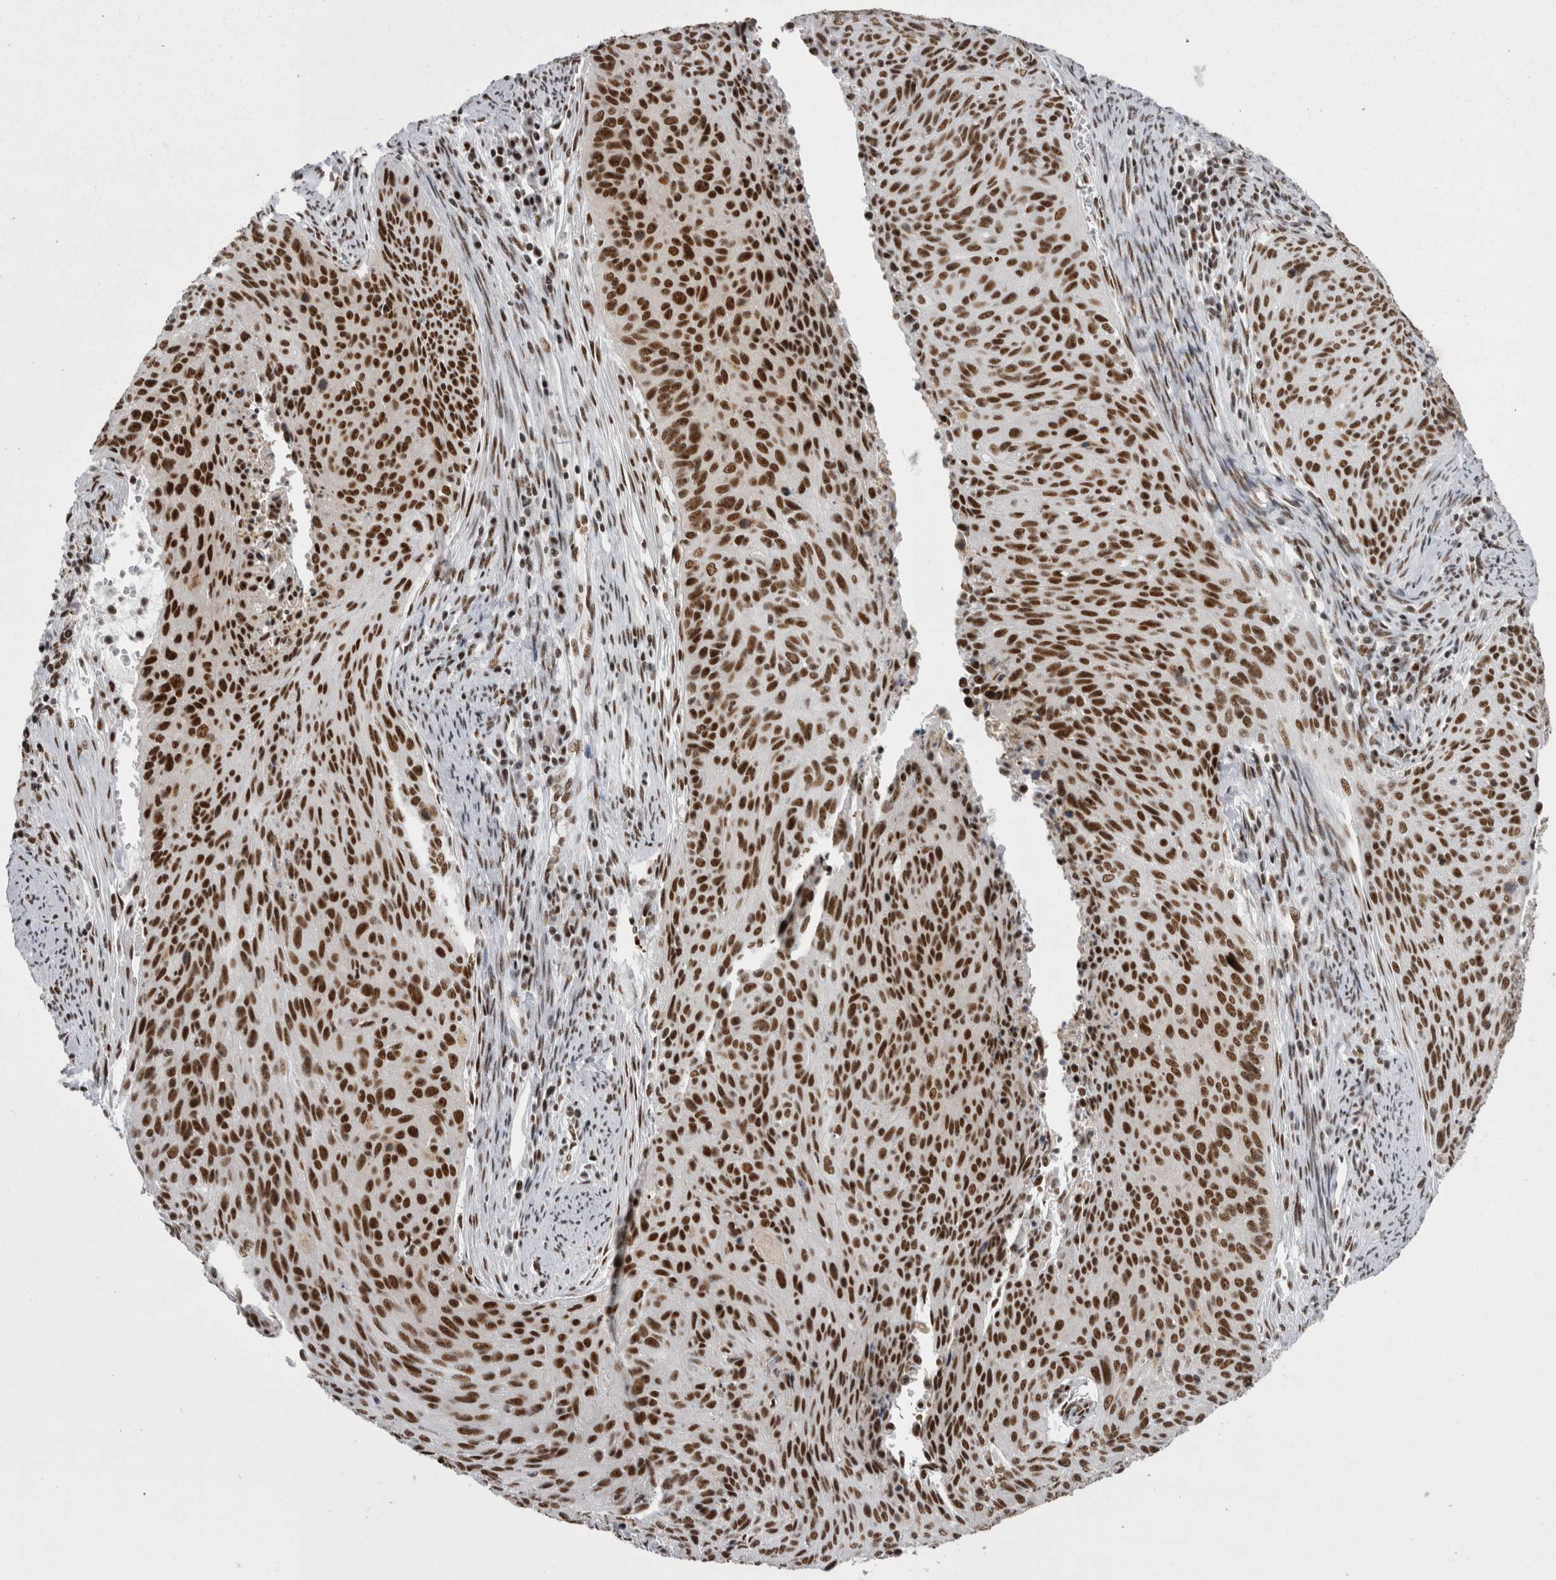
{"staining": {"intensity": "strong", "quantity": ">75%", "location": "nuclear"}, "tissue": "cervical cancer", "cell_type": "Tumor cells", "image_type": "cancer", "snomed": [{"axis": "morphology", "description": "Squamous cell carcinoma, NOS"}, {"axis": "topography", "description": "Cervix"}], "caption": "Tumor cells demonstrate strong nuclear positivity in approximately >75% of cells in cervical squamous cell carcinoma.", "gene": "SNRNP40", "patient": {"sex": "female", "age": 55}}